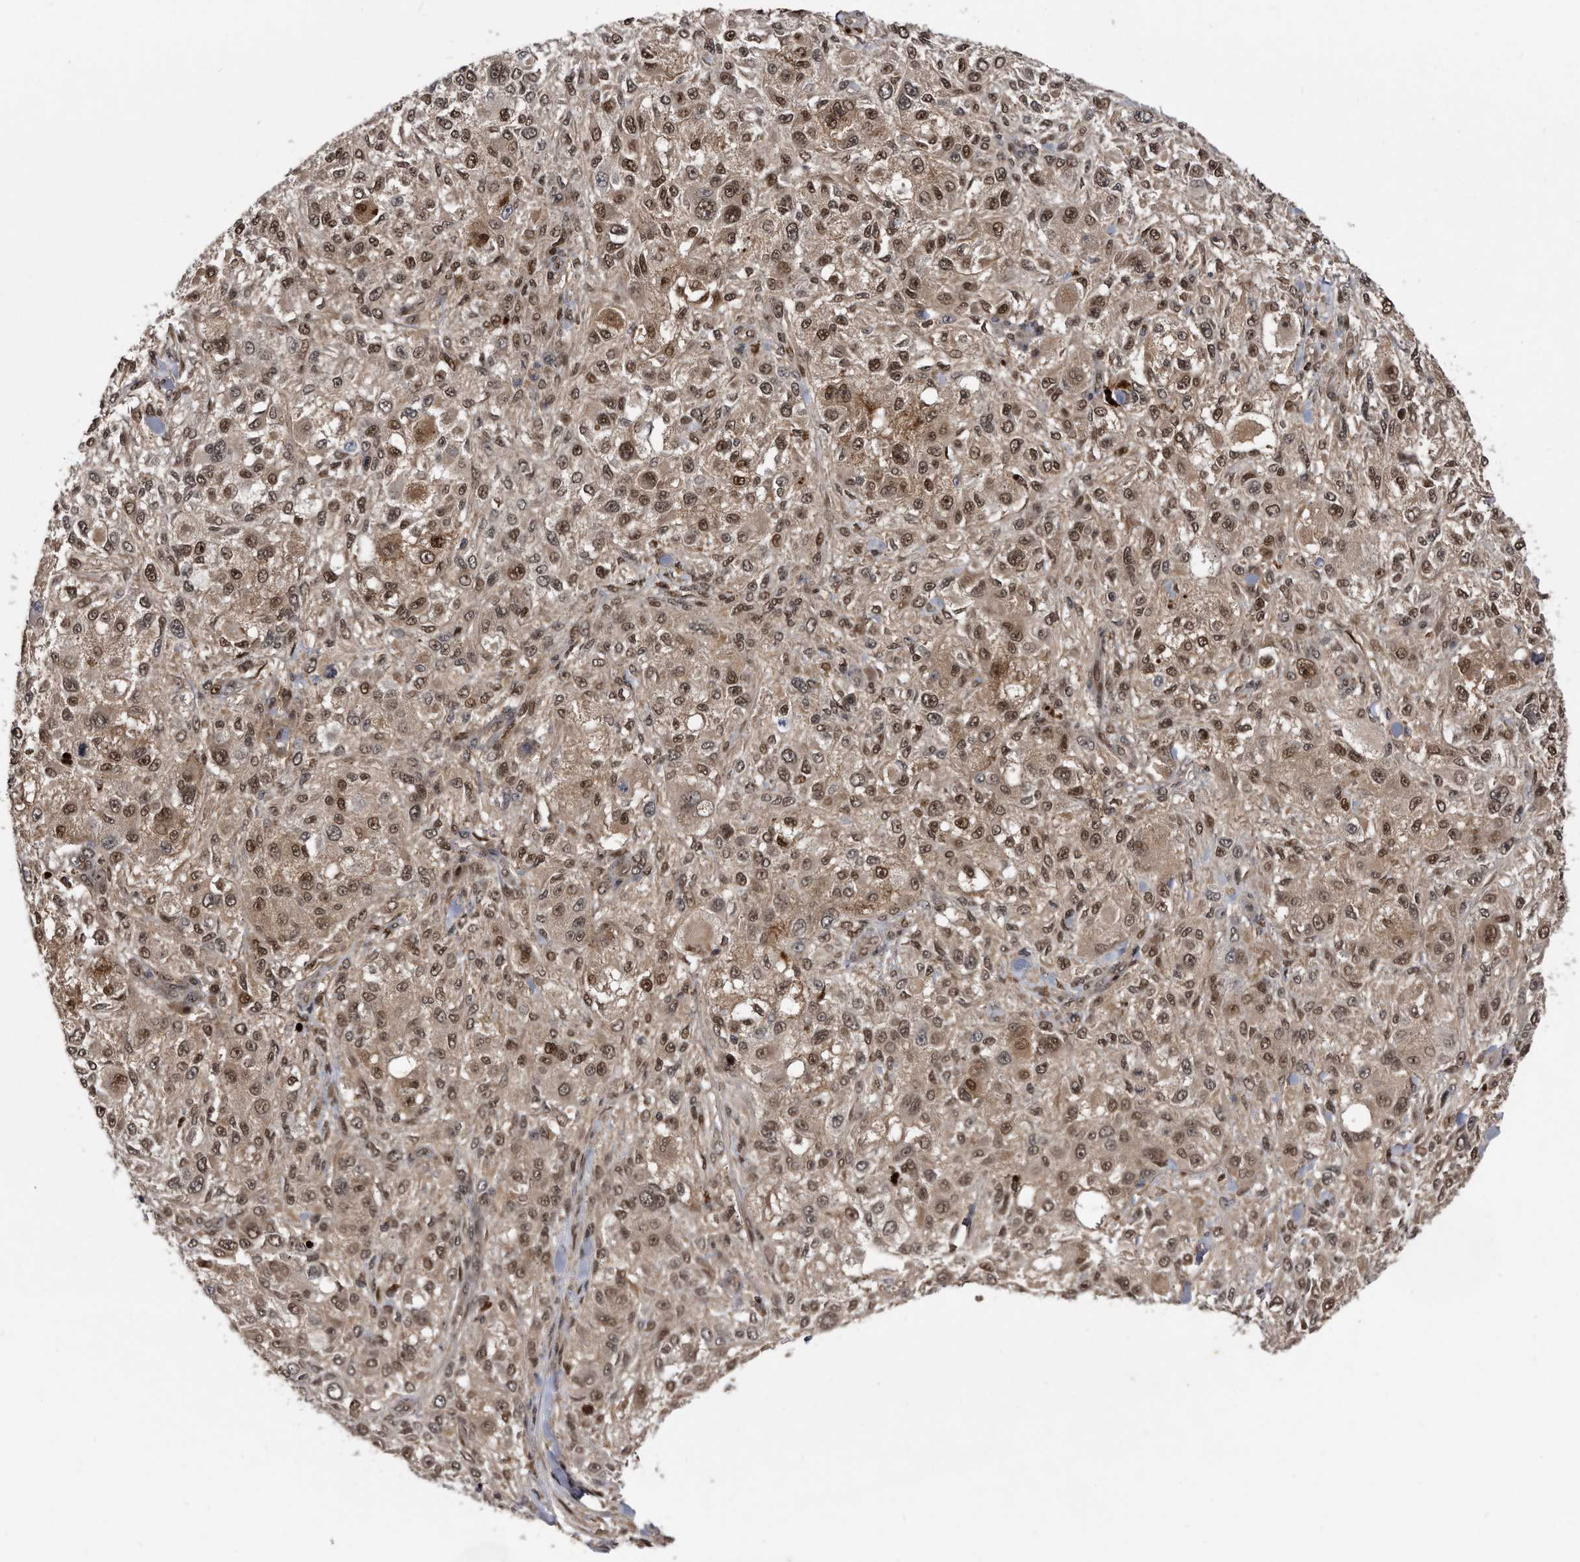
{"staining": {"intensity": "moderate", "quantity": ">75%", "location": "cytoplasmic/membranous,nuclear"}, "tissue": "melanoma", "cell_type": "Tumor cells", "image_type": "cancer", "snomed": [{"axis": "morphology", "description": "Necrosis, NOS"}, {"axis": "morphology", "description": "Malignant melanoma, NOS"}, {"axis": "topography", "description": "Skin"}], "caption": "Moderate cytoplasmic/membranous and nuclear expression for a protein is present in approximately >75% of tumor cells of malignant melanoma using immunohistochemistry (IHC).", "gene": "RAD23B", "patient": {"sex": "female", "age": 87}}